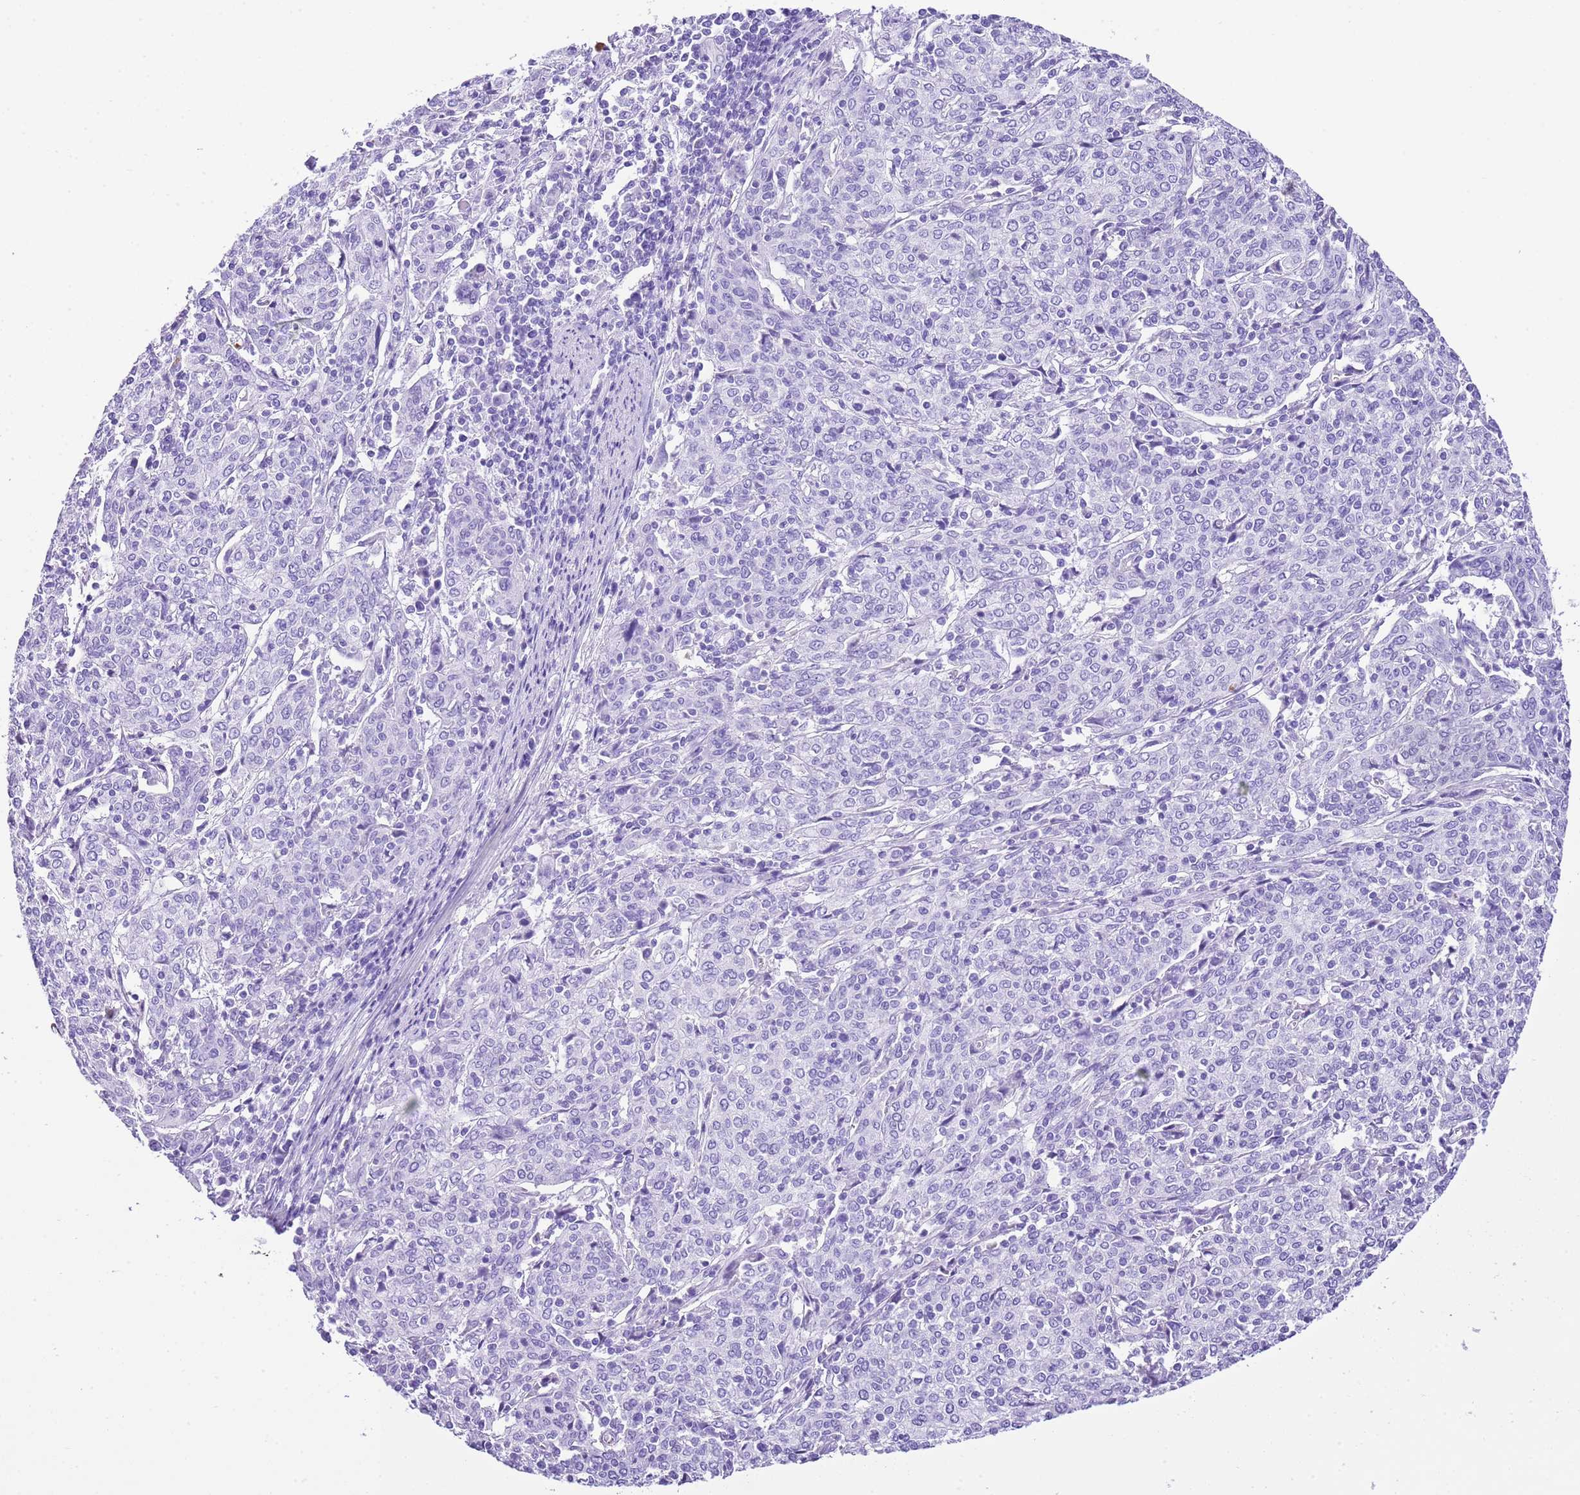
{"staining": {"intensity": "negative", "quantity": "none", "location": "none"}, "tissue": "cervical cancer", "cell_type": "Tumor cells", "image_type": "cancer", "snomed": [{"axis": "morphology", "description": "Squamous cell carcinoma, NOS"}, {"axis": "topography", "description": "Cervix"}], "caption": "Immunohistochemistry micrograph of human cervical cancer (squamous cell carcinoma) stained for a protein (brown), which displays no expression in tumor cells.", "gene": "KCNC1", "patient": {"sex": "female", "age": 67}}